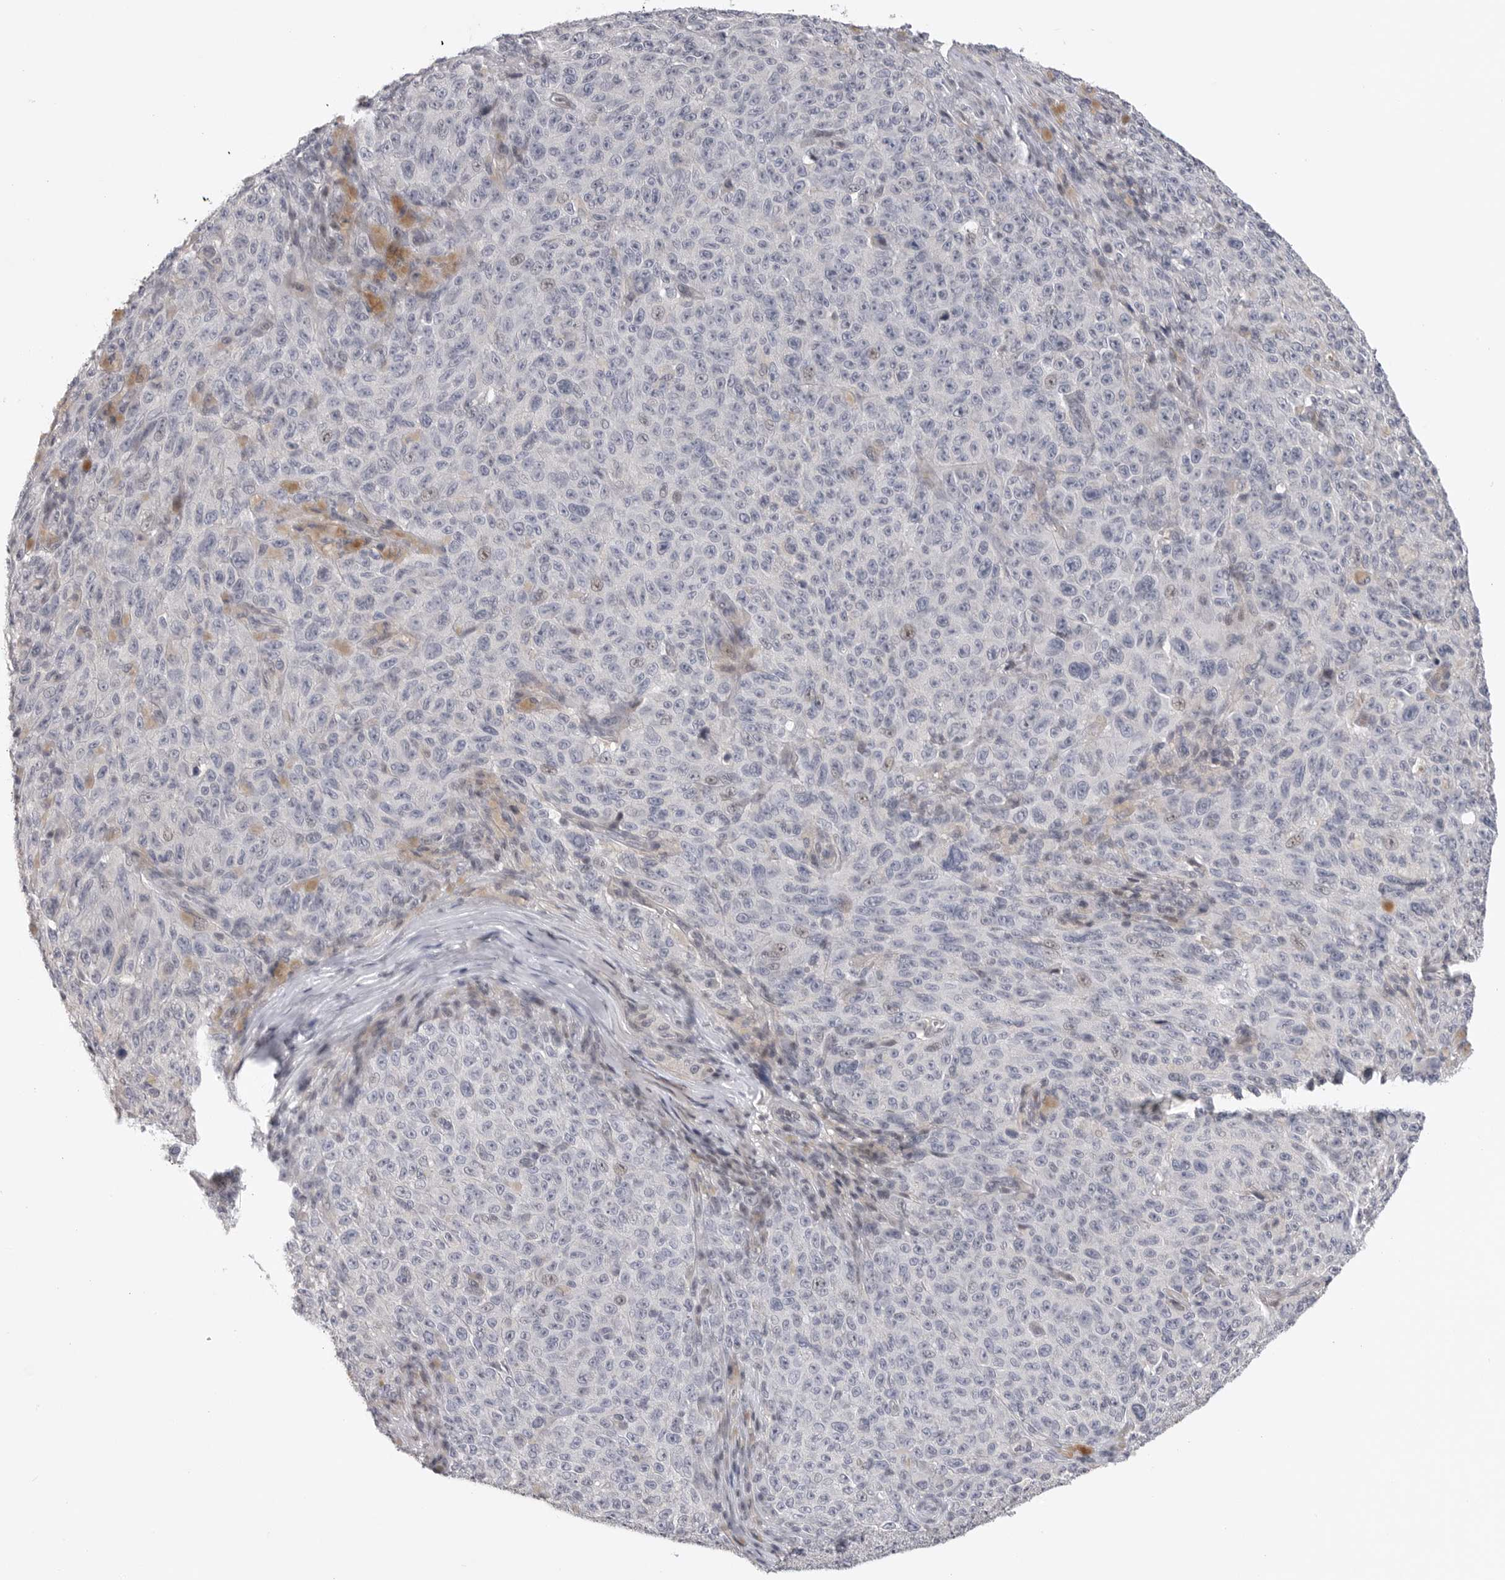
{"staining": {"intensity": "negative", "quantity": "none", "location": "none"}, "tissue": "melanoma", "cell_type": "Tumor cells", "image_type": "cancer", "snomed": [{"axis": "morphology", "description": "Malignant melanoma, NOS"}, {"axis": "topography", "description": "Skin"}], "caption": "Tumor cells are negative for brown protein staining in malignant melanoma. The staining is performed using DAB brown chromogen with nuclei counter-stained in using hematoxylin.", "gene": "FBXO43", "patient": {"sex": "female", "age": 82}}